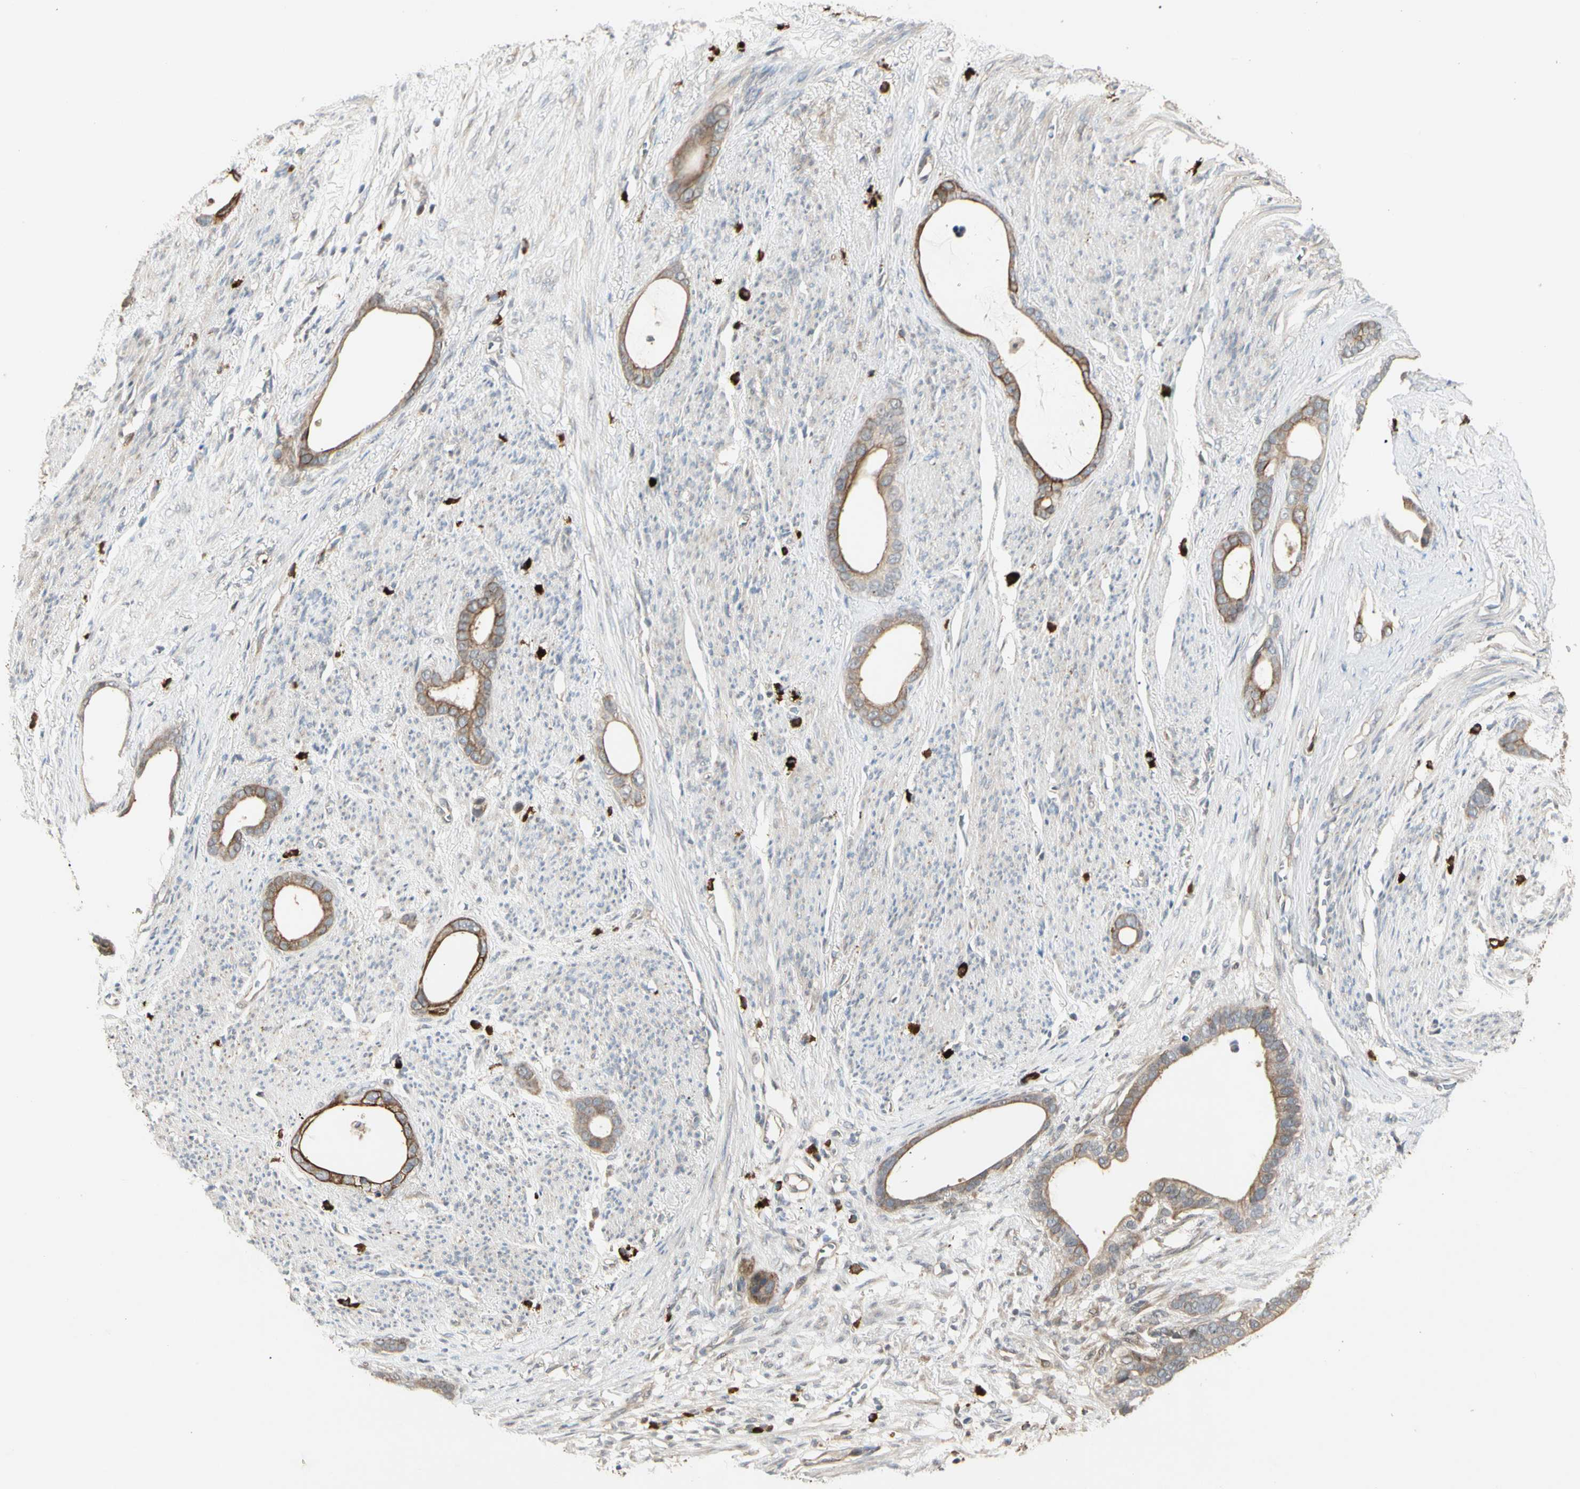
{"staining": {"intensity": "moderate", "quantity": ">75%", "location": "cytoplasmic/membranous"}, "tissue": "stomach cancer", "cell_type": "Tumor cells", "image_type": "cancer", "snomed": [{"axis": "morphology", "description": "Adenocarcinoma, NOS"}, {"axis": "topography", "description": "Stomach"}], "caption": "Stomach cancer (adenocarcinoma) stained for a protein shows moderate cytoplasmic/membranous positivity in tumor cells.", "gene": "ATG4C", "patient": {"sex": "female", "age": 75}}